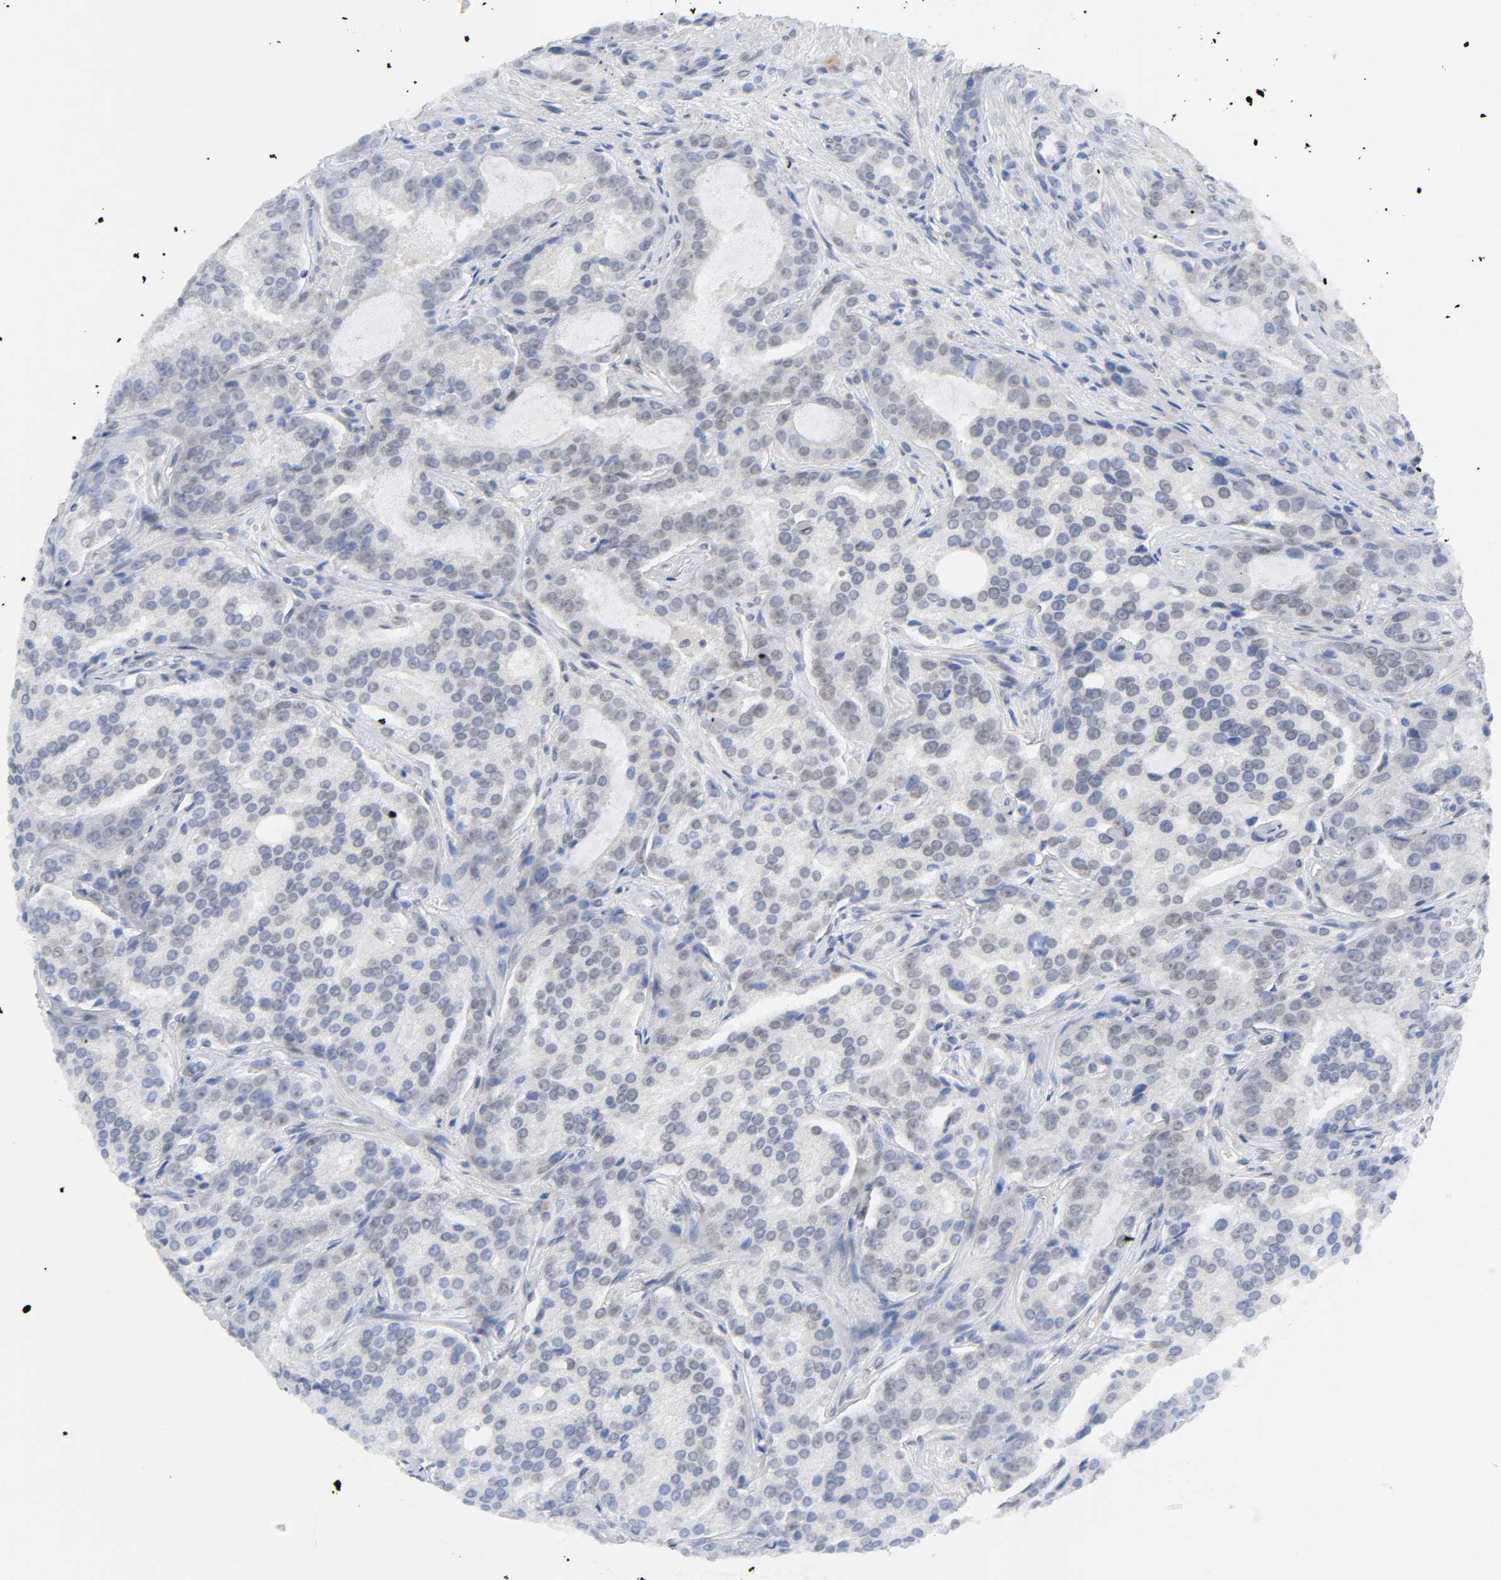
{"staining": {"intensity": "moderate", "quantity": "25%-75%", "location": "nuclear"}, "tissue": "prostate cancer", "cell_type": "Tumor cells", "image_type": "cancer", "snomed": [{"axis": "morphology", "description": "Adenocarcinoma, High grade"}, {"axis": "topography", "description": "Prostate"}], "caption": "The histopathology image displays staining of prostate cancer, revealing moderate nuclear protein expression (brown color) within tumor cells.", "gene": "NCOA6", "patient": {"sex": "male", "age": 72}}